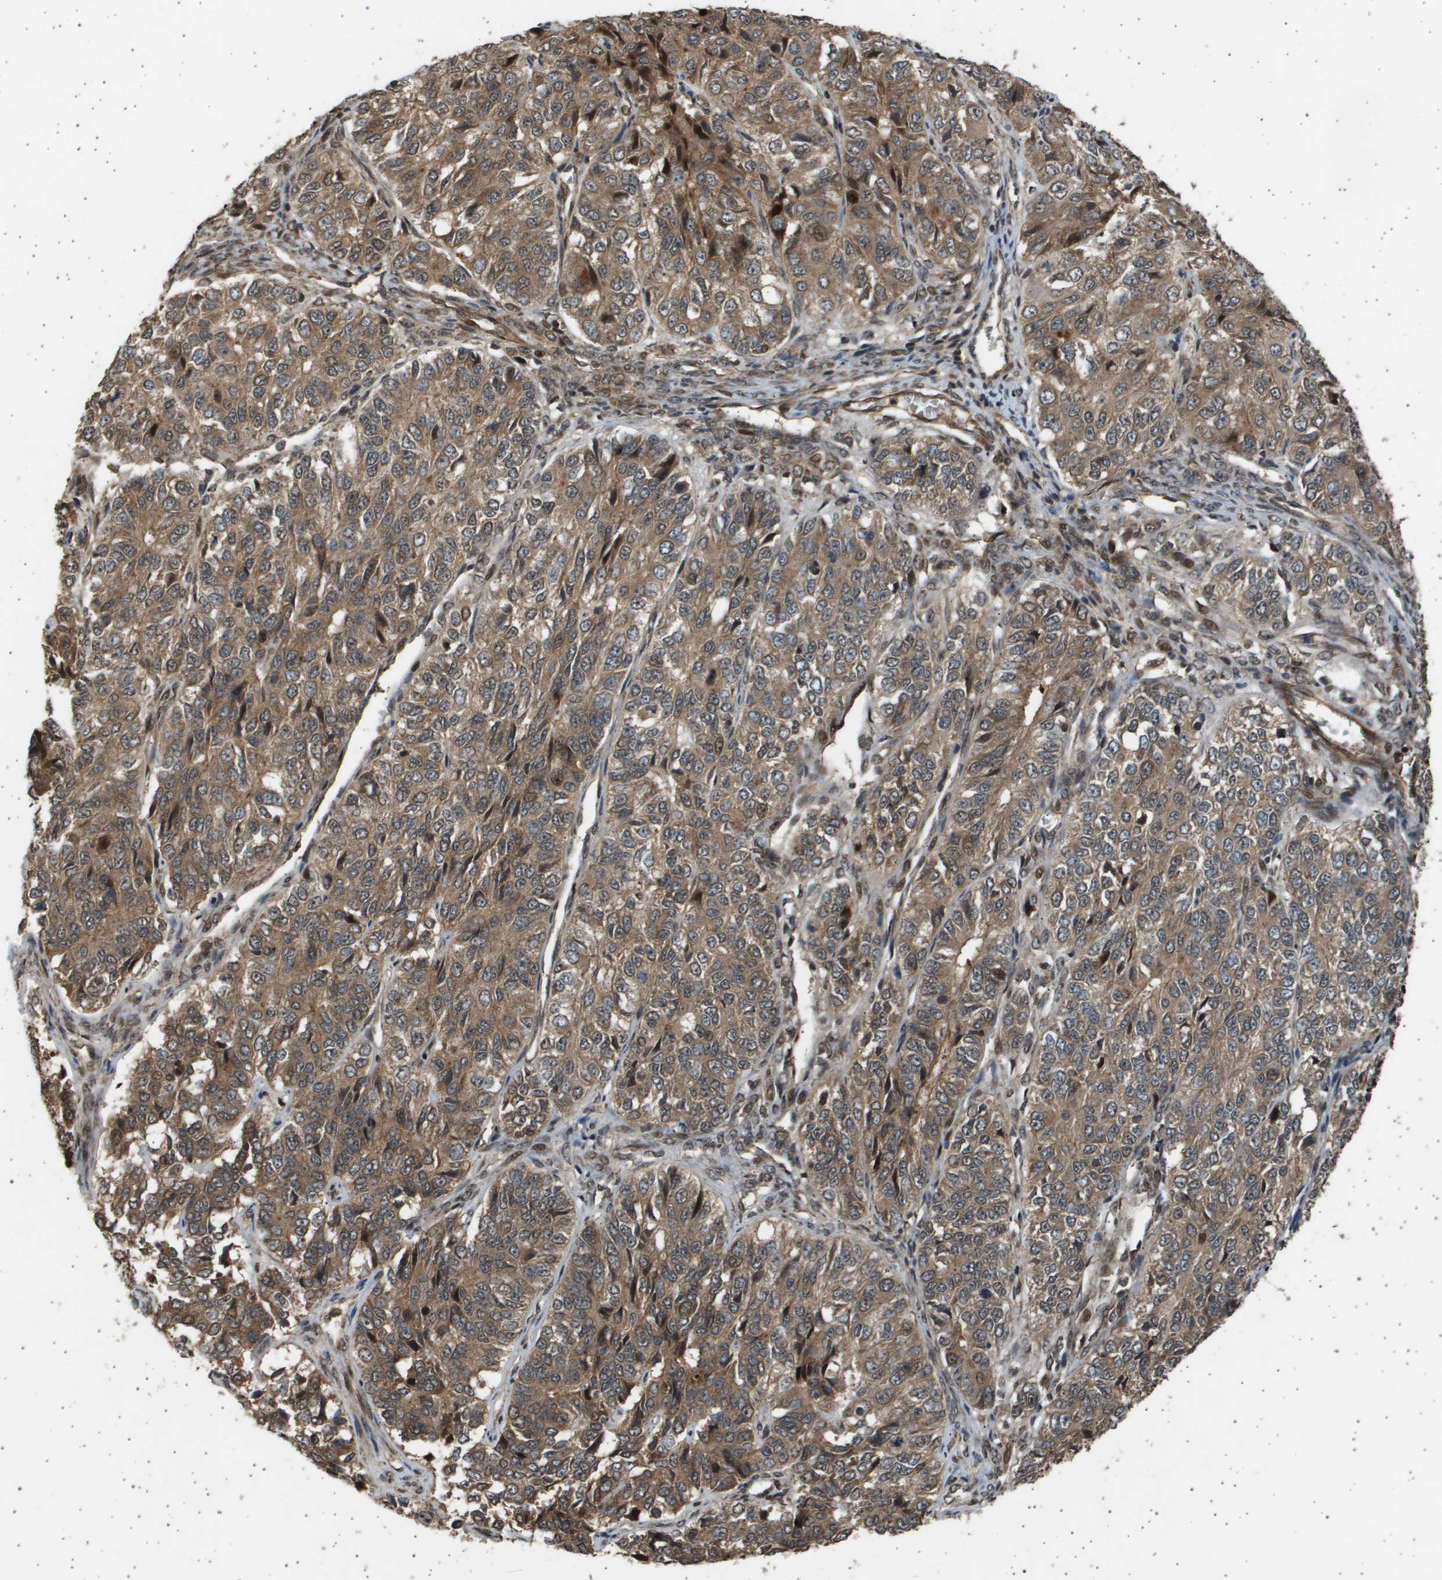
{"staining": {"intensity": "moderate", "quantity": ">75%", "location": "cytoplasmic/membranous,nuclear"}, "tissue": "ovarian cancer", "cell_type": "Tumor cells", "image_type": "cancer", "snomed": [{"axis": "morphology", "description": "Carcinoma, endometroid"}, {"axis": "topography", "description": "Ovary"}], "caption": "A brown stain highlights moderate cytoplasmic/membranous and nuclear positivity of a protein in ovarian cancer tumor cells.", "gene": "TNRC6A", "patient": {"sex": "female", "age": 51}}